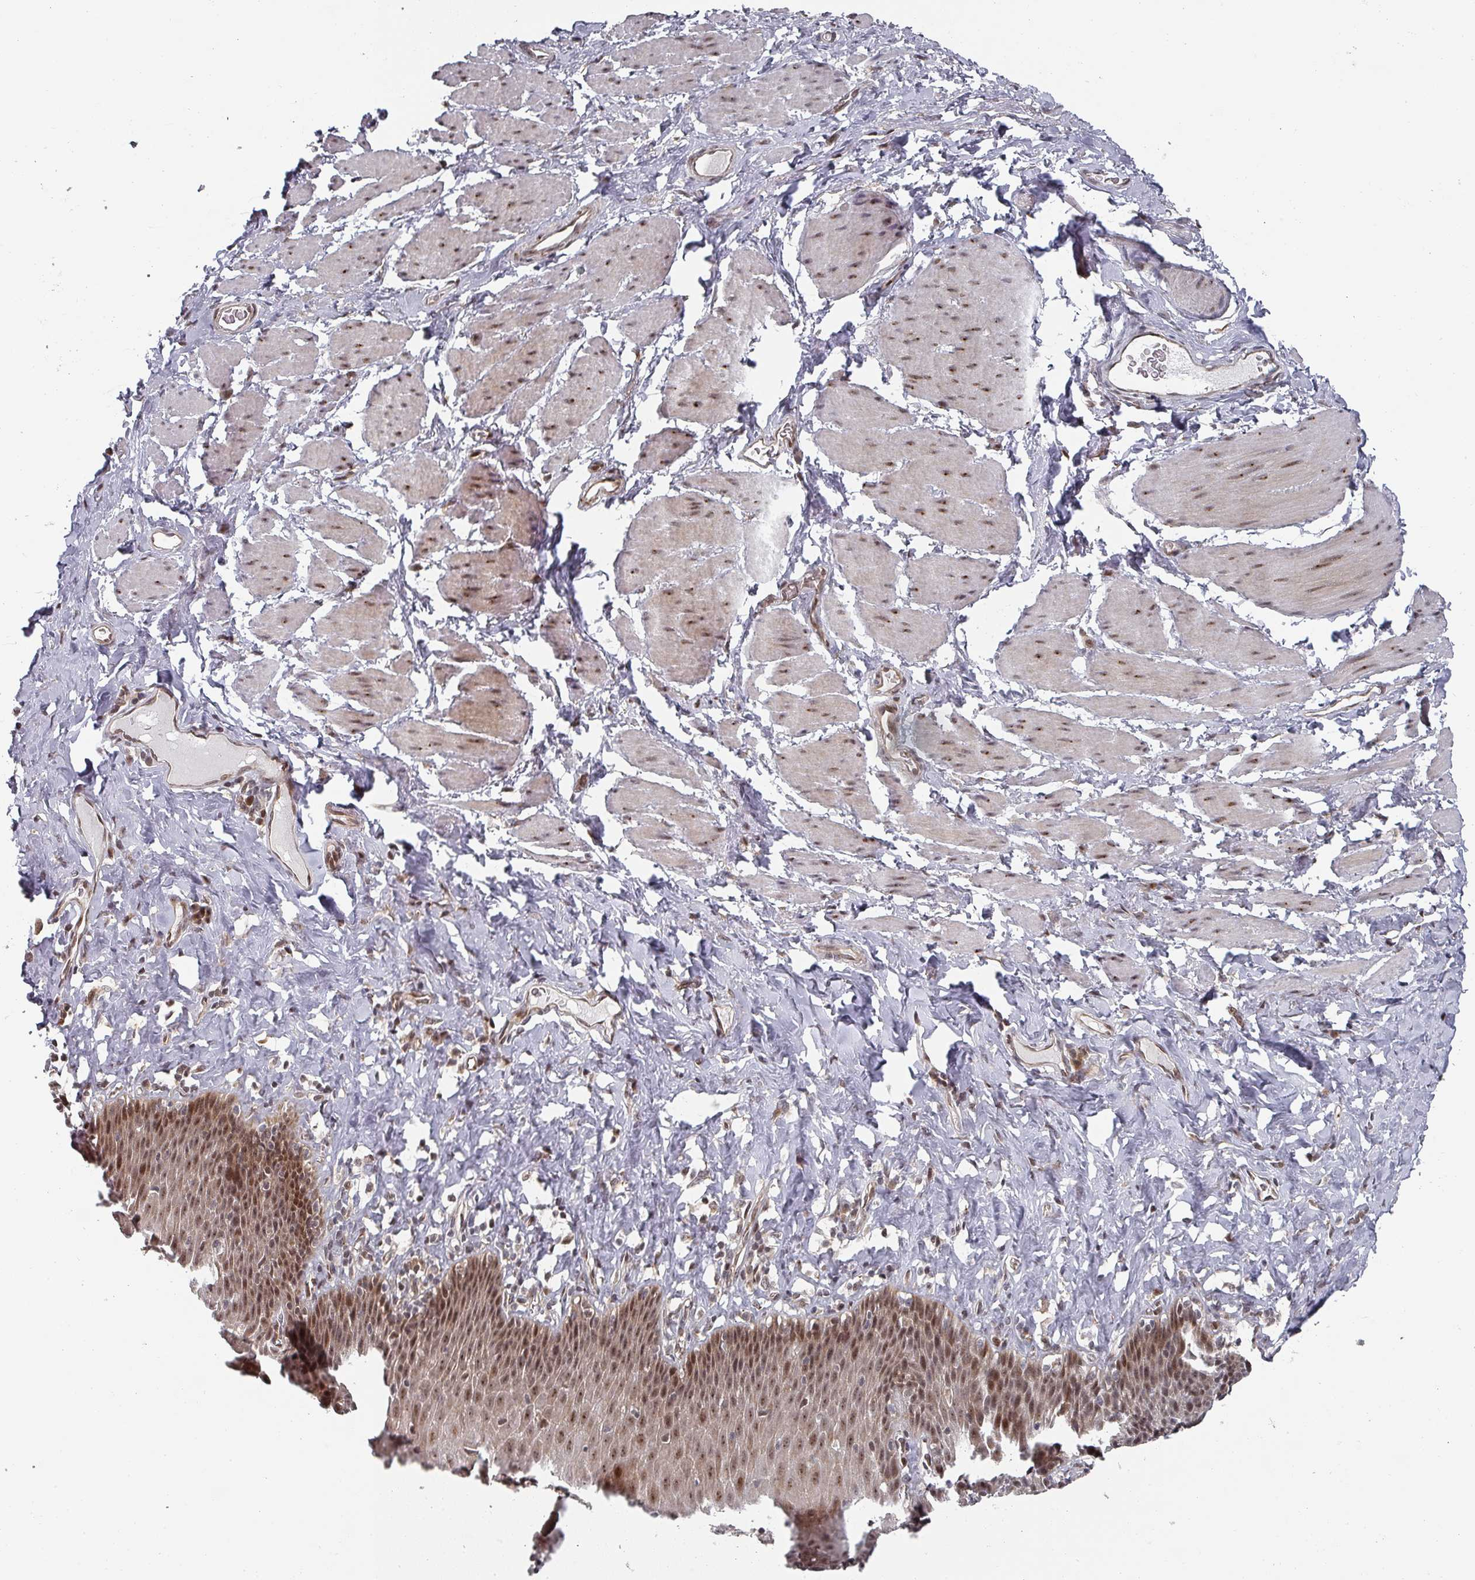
{"staining": {"intensity": "moderate", "quantity": ">75%", "location": "nuclear"}, "tissue": "esophagus", "cell_type": "Squamous epithelial cells", "image_type": "normal", "snomed": [{"axis": "morphology", "description": "Normal tissue, NOS"}, {"axis": "topography", "description": "Esophagus"}], "caption": "A medium amount of moderate nuclear staining is seen in approximately >75% of squamous epithelial cells in unremarkable esophagus. (DAB IHC, brown staining for protein, blue staining for nuclei).", "gene": "KIF1C", "patient": {"sex": "female", "age": 61}}